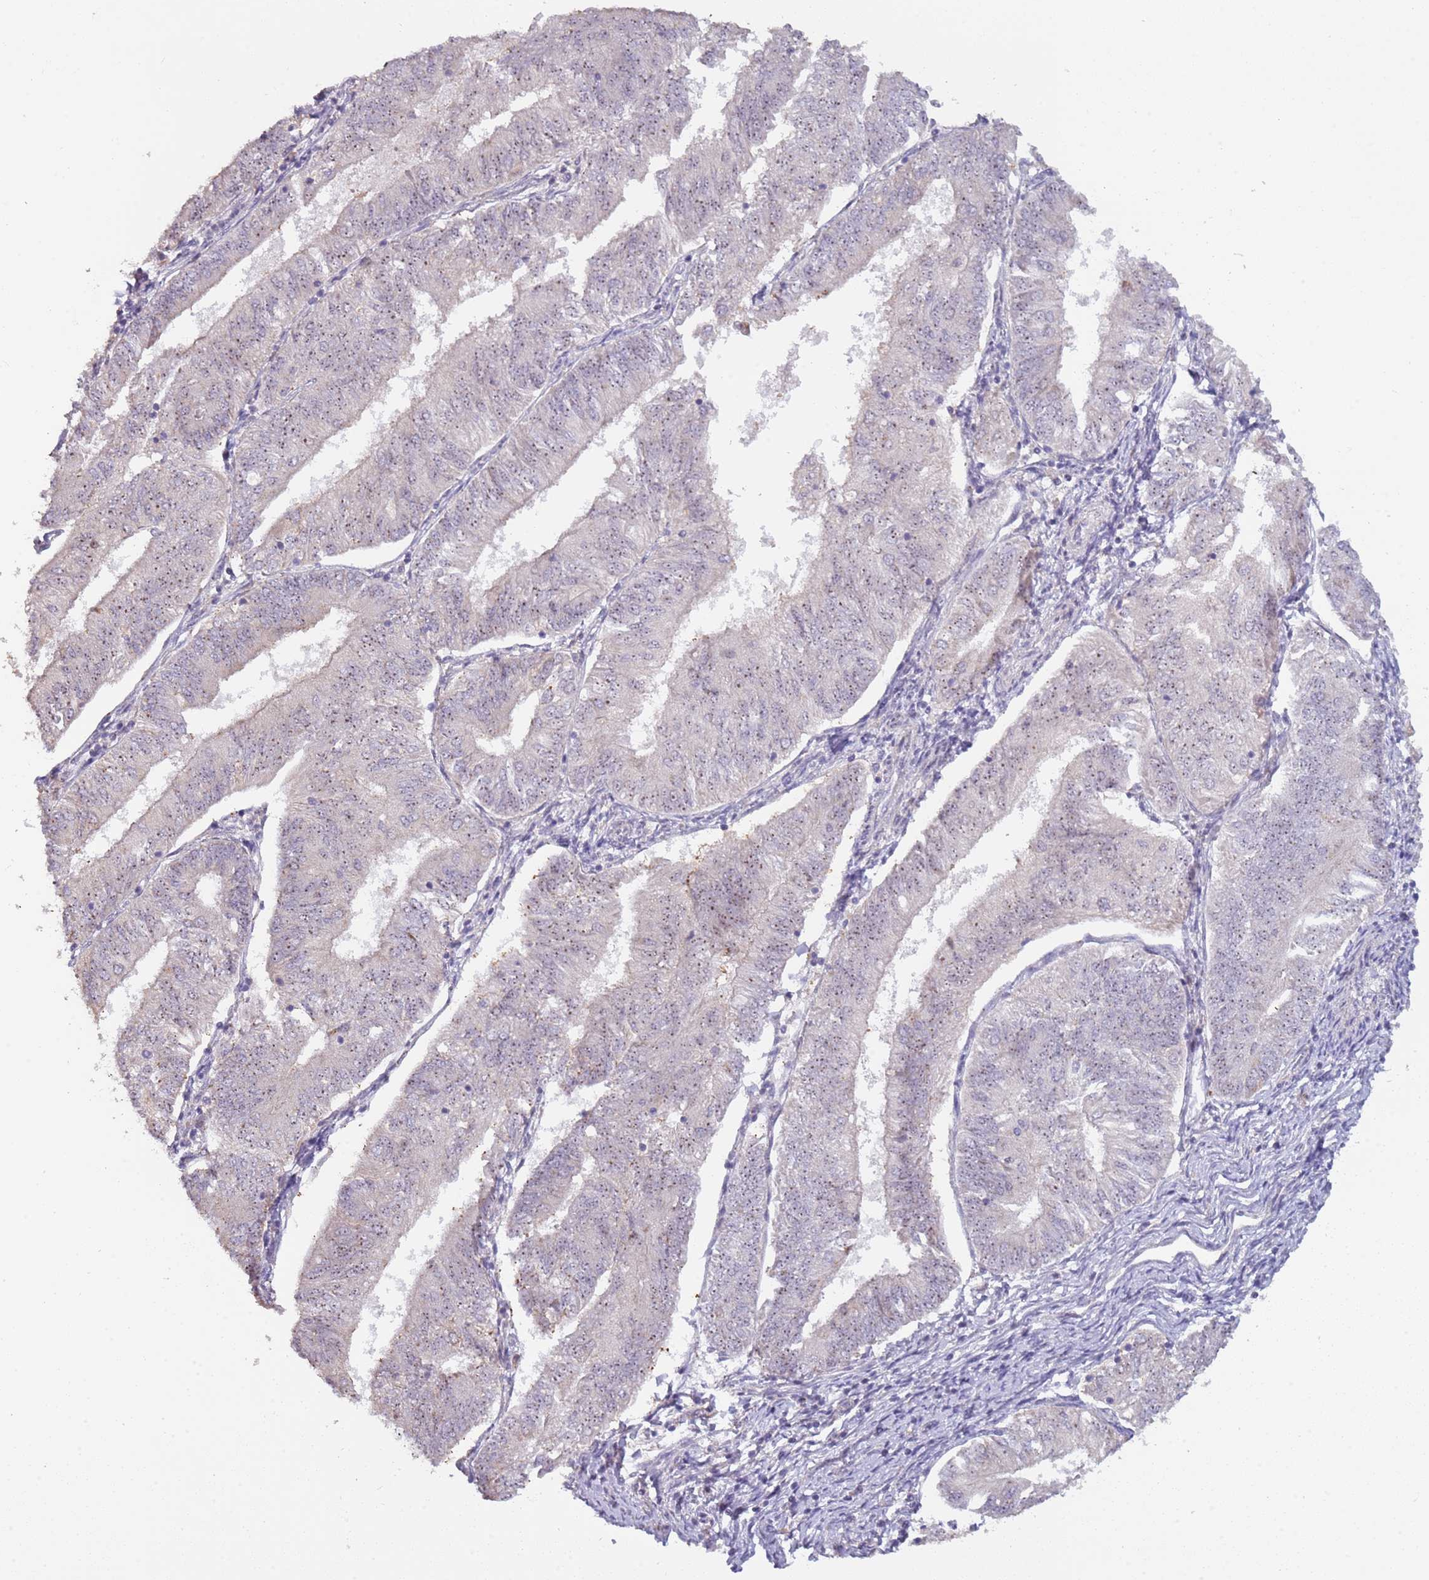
{"staining": {"intensity": "weak", "quantity": ">75%", "location": "nuclear"}, "tissue": "endometrial cancer", "cell_type": "Tumor cells", "image_type": "cancer", "snomed": [{"axis": "morphology", "description": "Adenocarcinoma, NOS"}, {"axis": "topography", "description": "Endometrium"}], "caption": "Protein staining of endometrial adenocarcinoma tissue displays weak nuclear staining in about >75% of tumor cells.", "gene": "UCMA", "patient": {"sex": "female", "age": 58}}